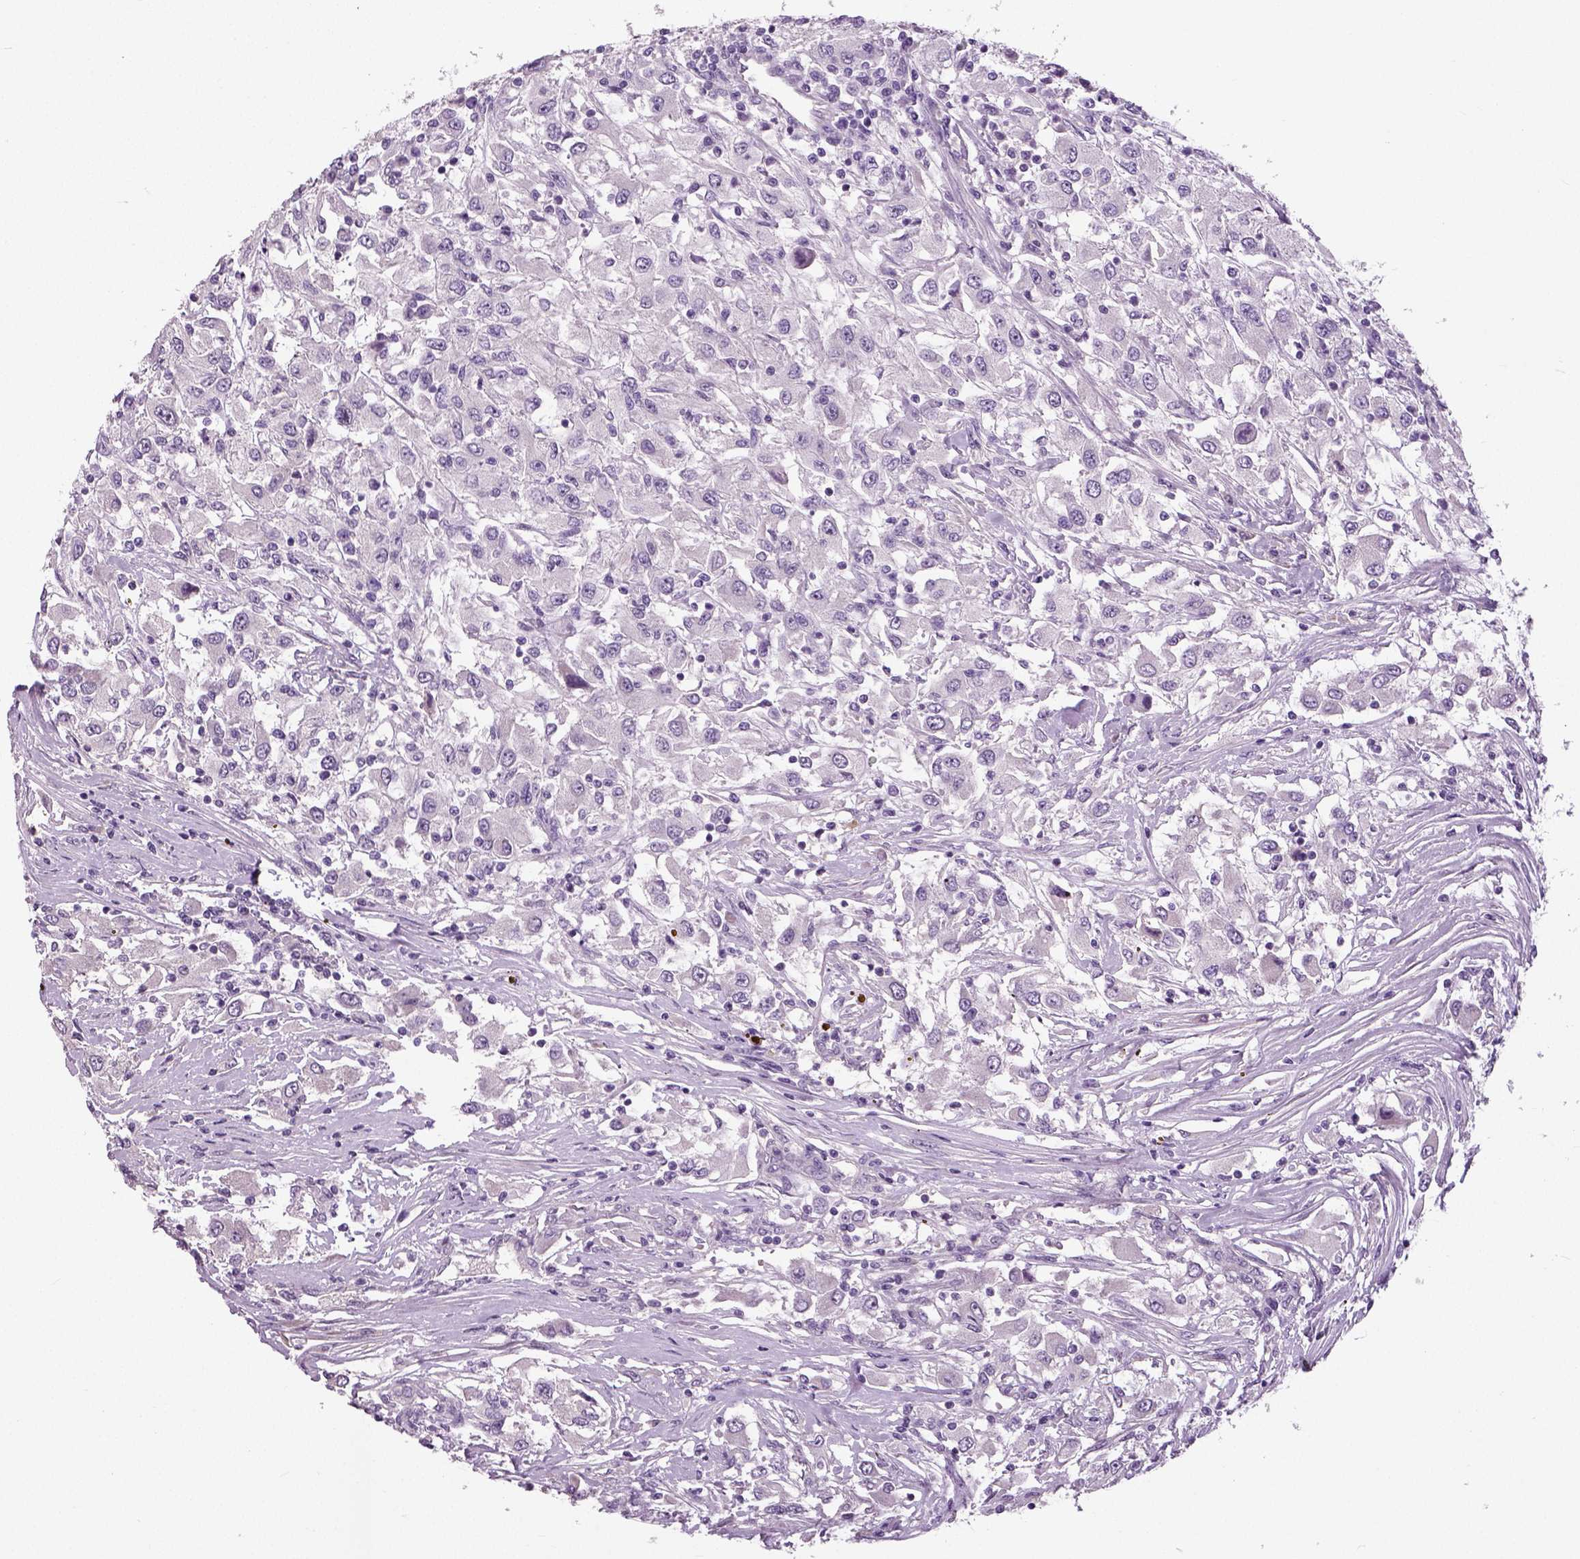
{"staining": {"intensity": "negative", "quantity": "none", "location": "none"}, "tissue": "renal cancer", "cell_type": "Tumor cells", "image_type": "cancer", "snomed": [{"axis": "morphology", "description": "Adenocarcinoma, NOS"}, {"axis": "topography", "description": "Kidney"}], "caption": "Protein analysis of renal cancer exhibits no significant staining in tumor cells.", "gene": "NECAB1", "patient": {"sex": "female", "age": 67}}